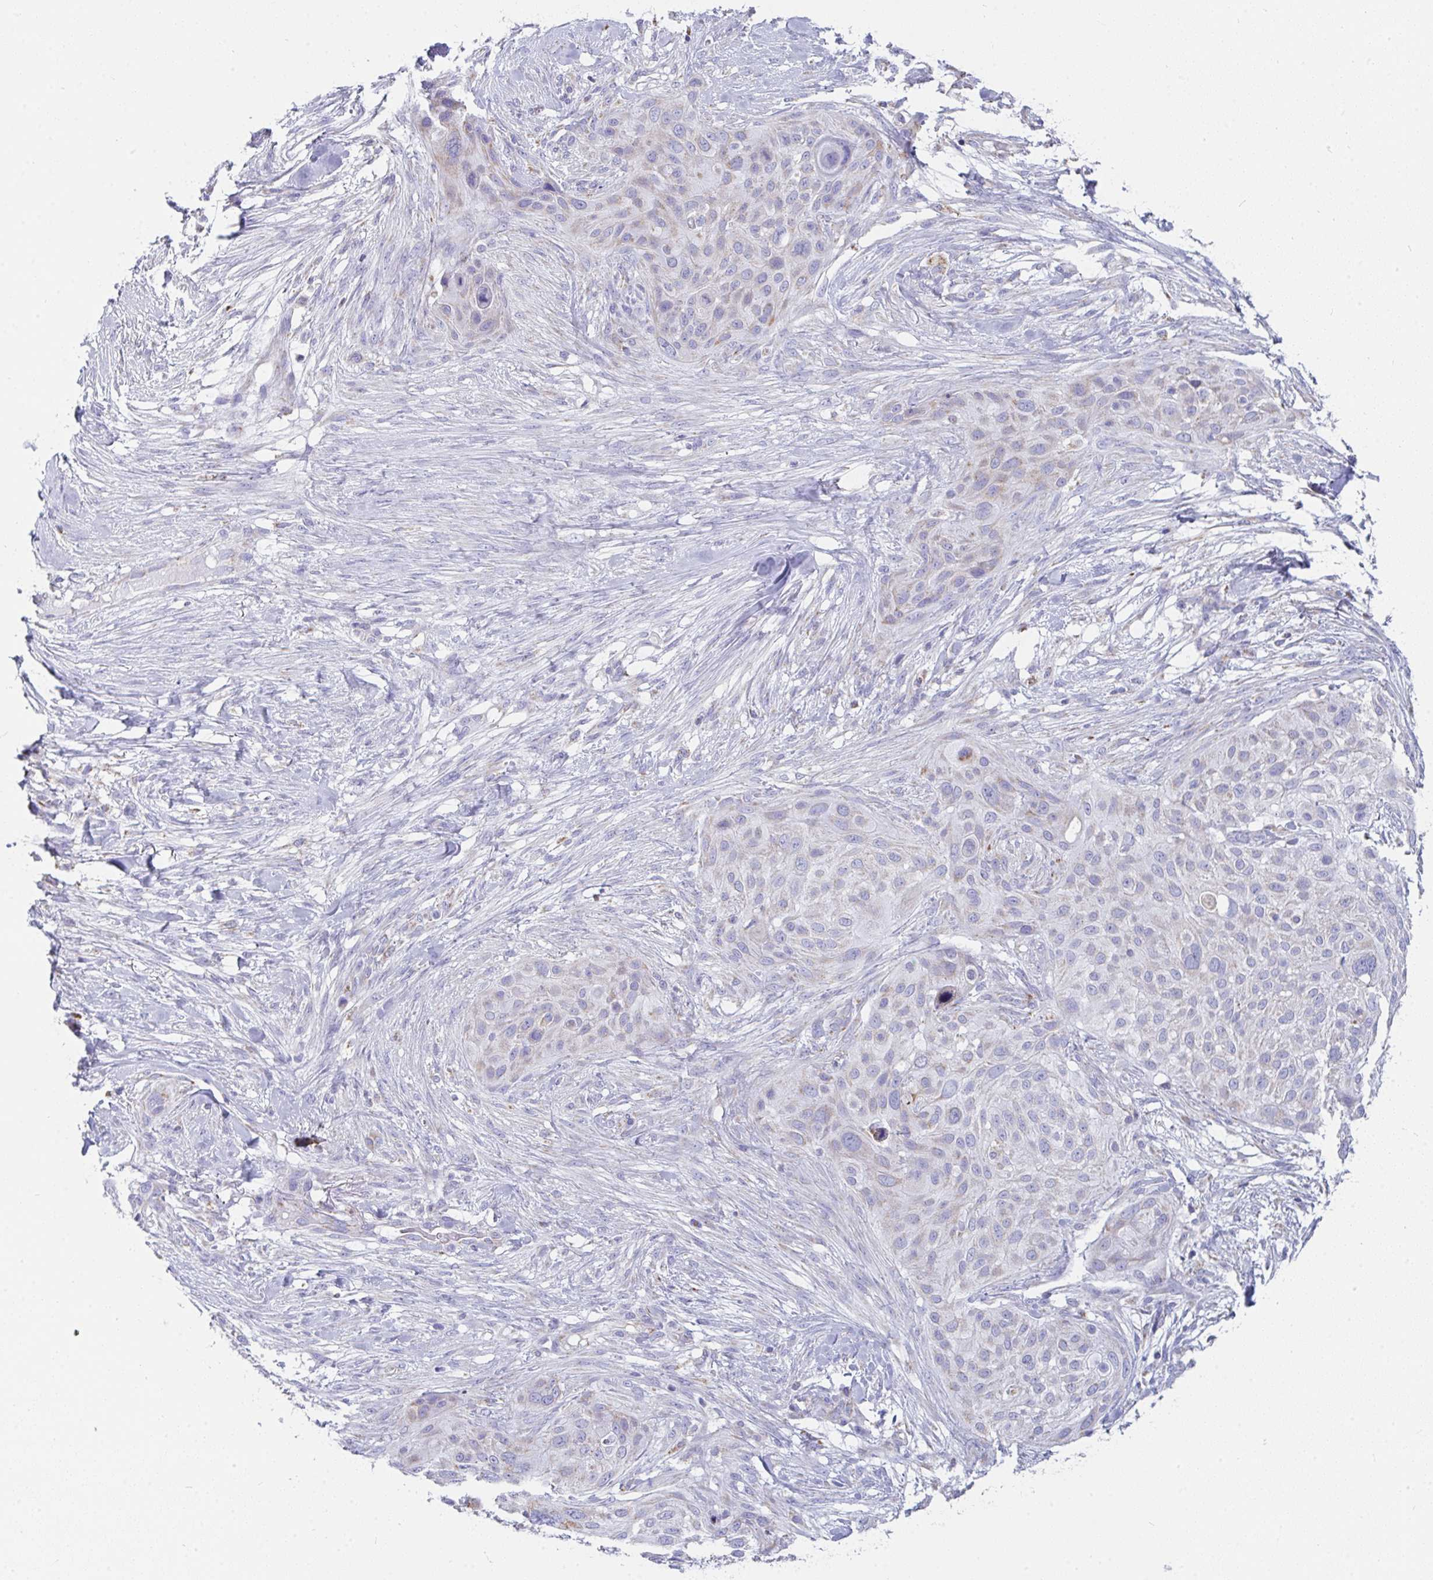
{"staining": {"intensity": "negative", "quantity": "none", "location": "none"}, "tissue": "skin cancer", "cell_type": "Tumor cells", "image_type": "cancer", "snomed": [{"axis": "morphology", "description": "Squamous cell carcinoma, NOS"}, {"axis": "topography", "description": "Skin"}], "caption": "This is an IHC histopathology image of human skin cancer (squamous cell carcinoma). There is no positivity in tumor cells.", "gene": "AIFM1", "patient": {"sex": "female", "age": 87}}